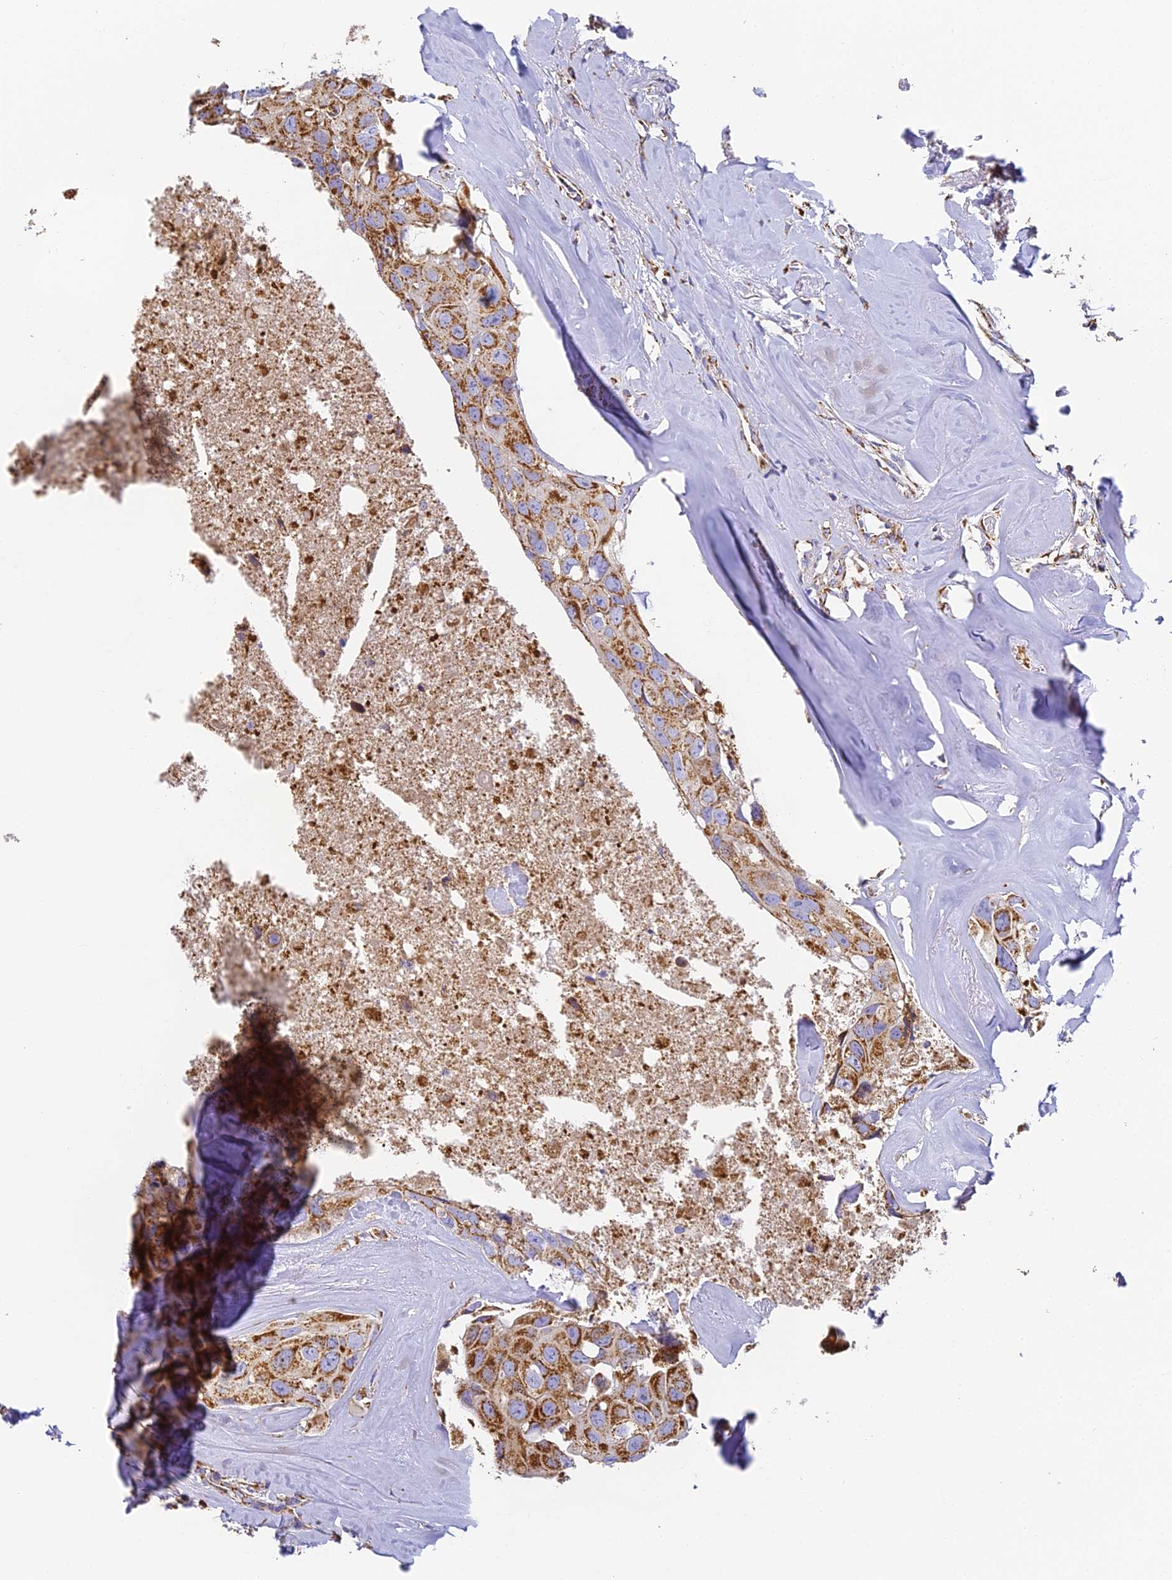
{"staining": {"intensity": "strong", "quantity": ">75%", "location": "cytoplasmic/membranous"}, "tissue": "head and neck cancer", "cell_type": "Tumor cells", "image_type": "cancer", "snomed": [{"axis": "morphology", "description": "Adenocarcinoma, NOS"}, {"axis": "morphology", "description": "Adenocarcinoma, metastatic, NOS"}, {"axis": "topography", "description": "Head-Neck"}], "caption": "Protein positivity by immunohistochemistry (IHC) exhibits strong cytoplasmic/membranous staining in approximately >75% of tumor cells in head and neck cancer.", "gene": "COX6C", "patient": {"sex": "male", "age": 75}}